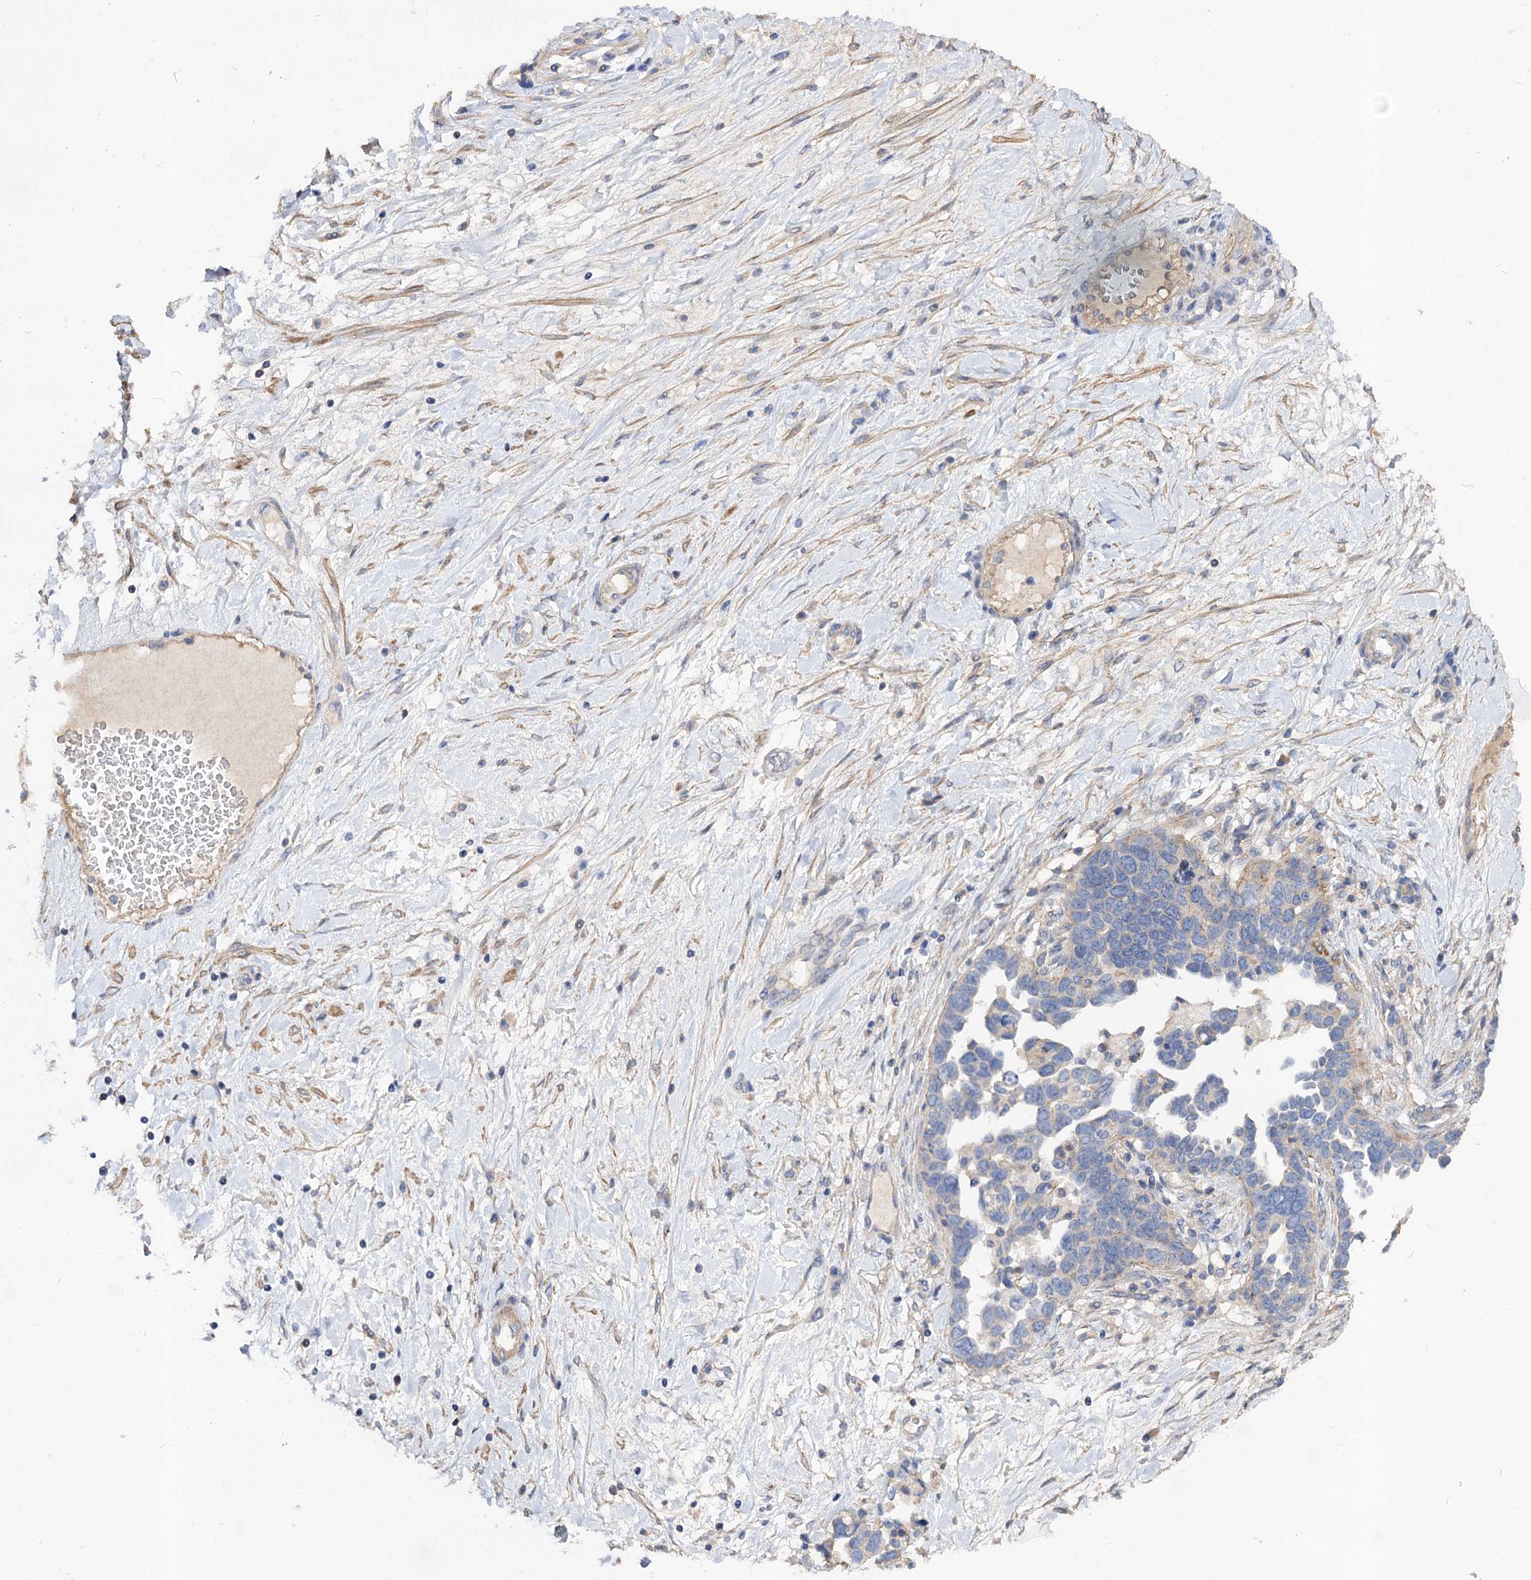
{"staining": {"intensity": "negative", "quantity": "none", "location": "none"}, "tissue": "ovarian cancer", "cell_type": "Tumor cells", "image_type": "cancer", "snomed": [{"axis": "morphology", "description": "Cystadenocarcinoma, serous, NOS"}, {"axis": "topography", "description": "Ovary"}], "caption": "This is an immunohistochemistry (IHC) histopathology image of ovarian cancer (serous cystadenocarcinoma). There is no expression in tumor cells.", "gene": "NUDCD2", "patient": {"sex": "female", "age": 54}}